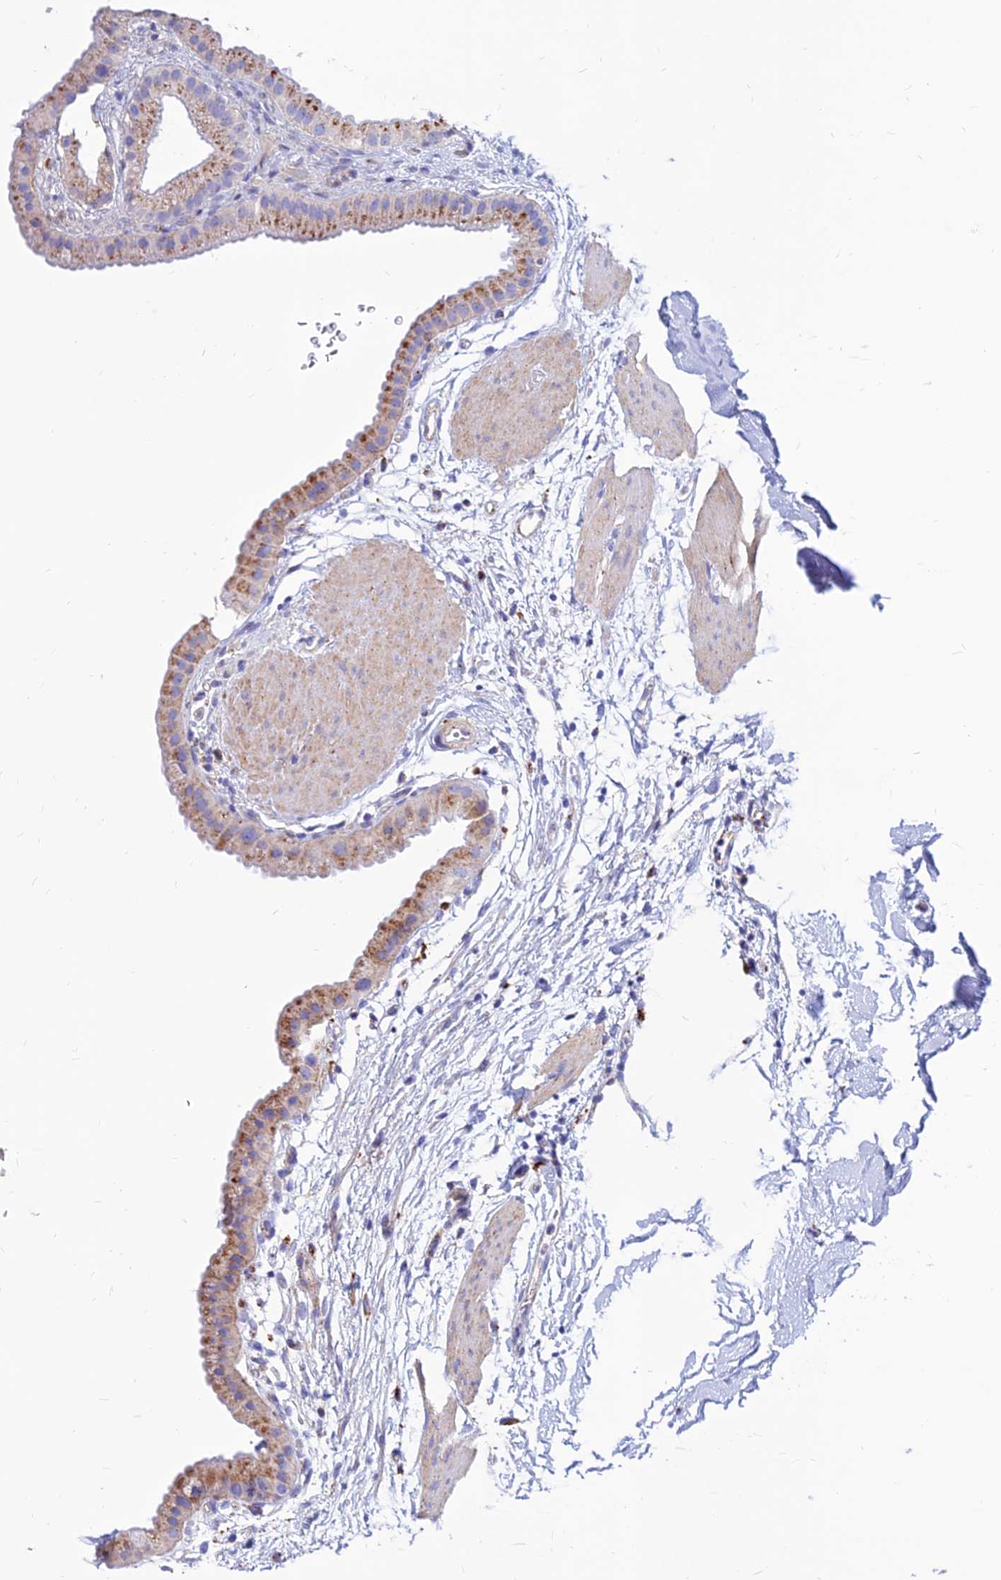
{"staining": {"intensity": "moderate", "quantity": ">75%", "location": "cytoplasmic/membranous"}, "tissue": "gallbladder", "cell_type": "Glandular cells", "image_type": "normal", "snomed": [{"axis": "morphology", "description": "Normal tissue, NOS"}, {"axis": "topography", "description": "Gallbladder"}], "caption": "Glandular cells demonstrate medium levels of moderate cytoplasmic/membranous expression in about >75% of cells in normal gallbladder. The protein of interest is stained brown, and the nuclei are stained in blue (DAB (3,3'-diaminobenzidine) IHC with brightfield microscopy, high magnification).", "gene": "SPNS1", "patient": {"sex": "female", "age": 64}}